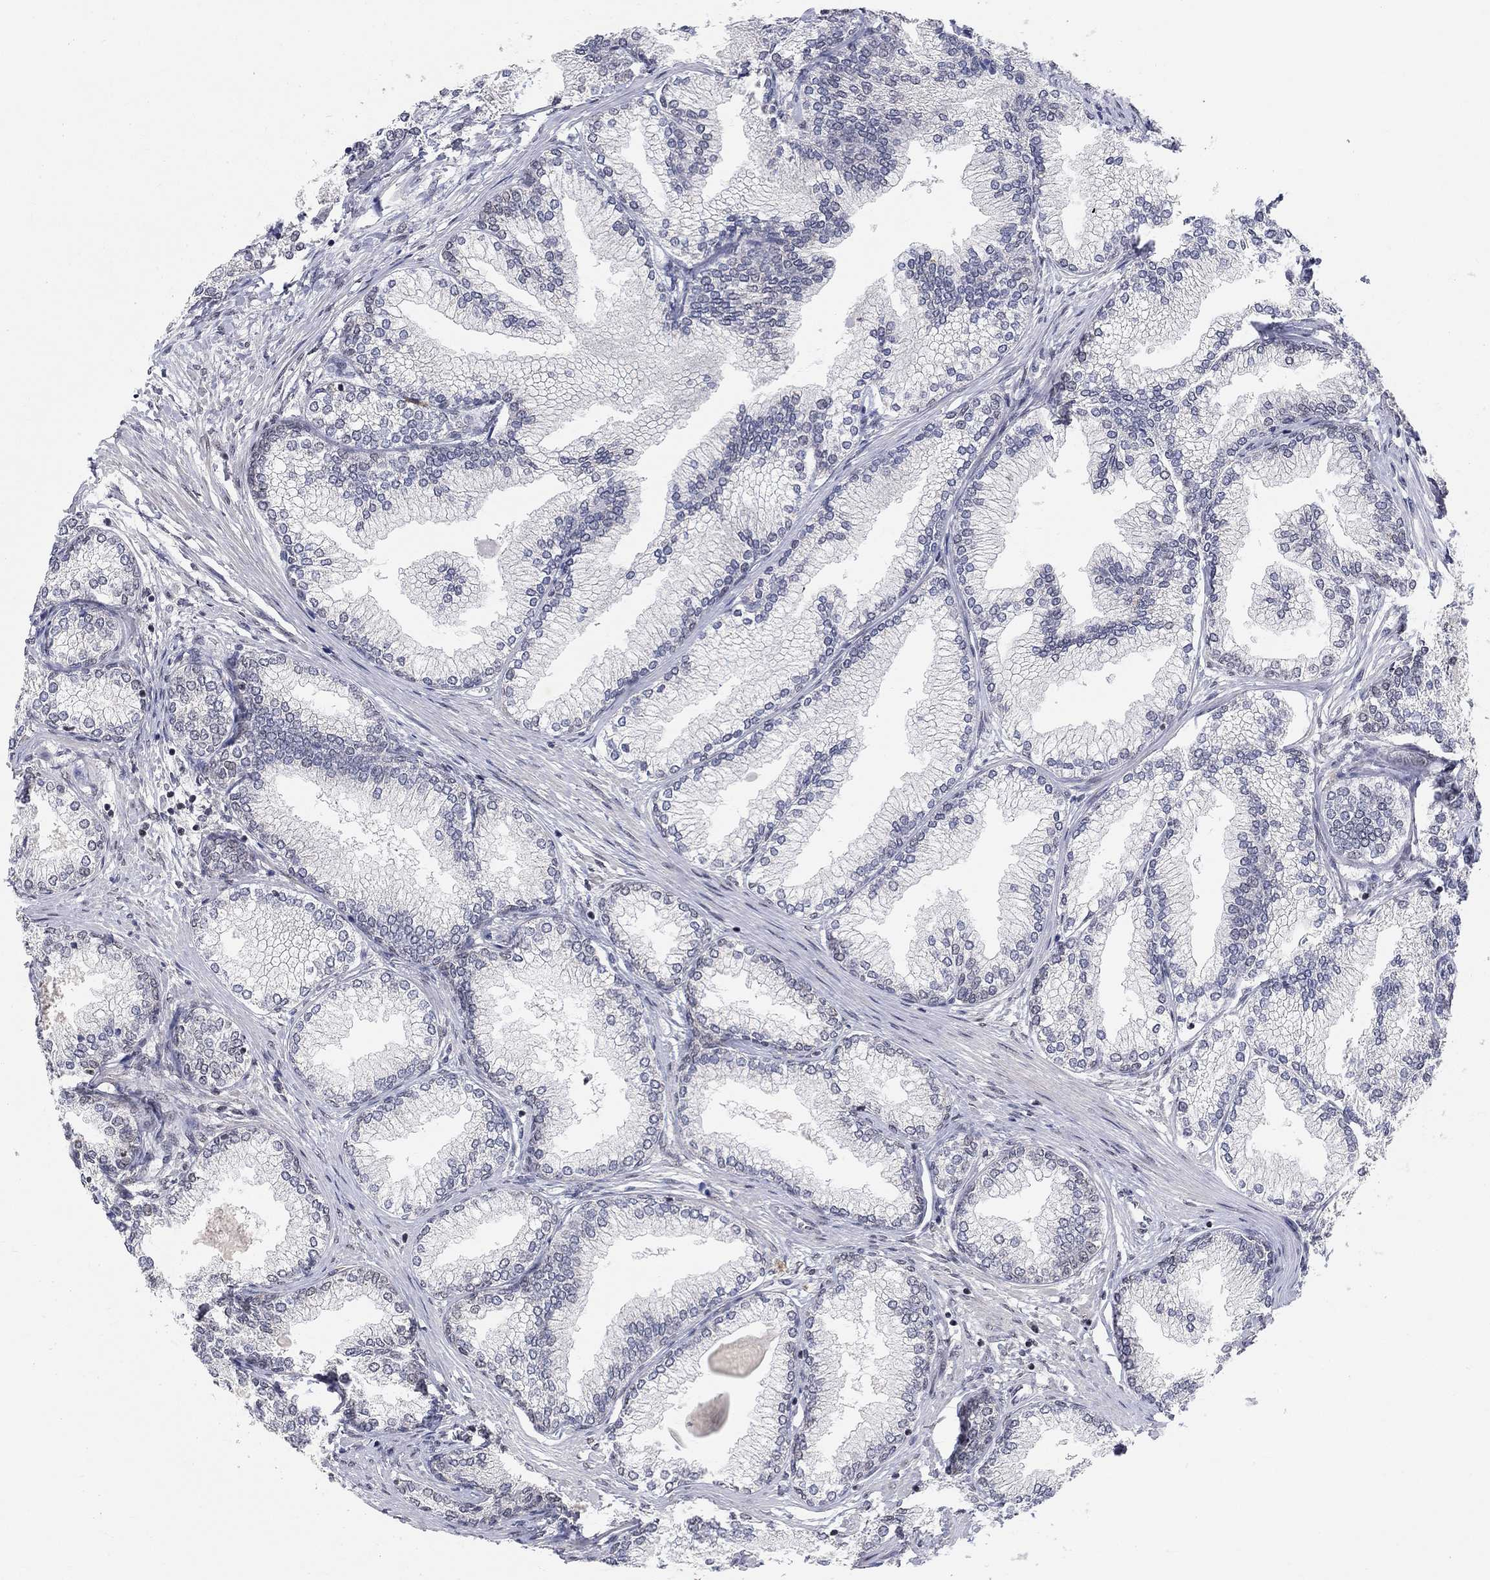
{"staining": {"intensity": "negative", "quantity": "none", "location": "none"}, "tissue": "prostate", "cell_type": "Glandular cells", "image_type": "normal", "snomed": [{"axis": "morphology", "description": "Normal tissue, NOS"}, {"axis": "topography", "description": "Prostate"}], "caption": "Immunohistochemical staining of normal human prostate displays no significant positivity in glandular cells. (DAB (3,3'-diaminobenzidine) immunohistochemistry (IHC) with hematoxylin counter stain).", "gene": "KLF12", "patient": {"sex": "male", "age": 72}}